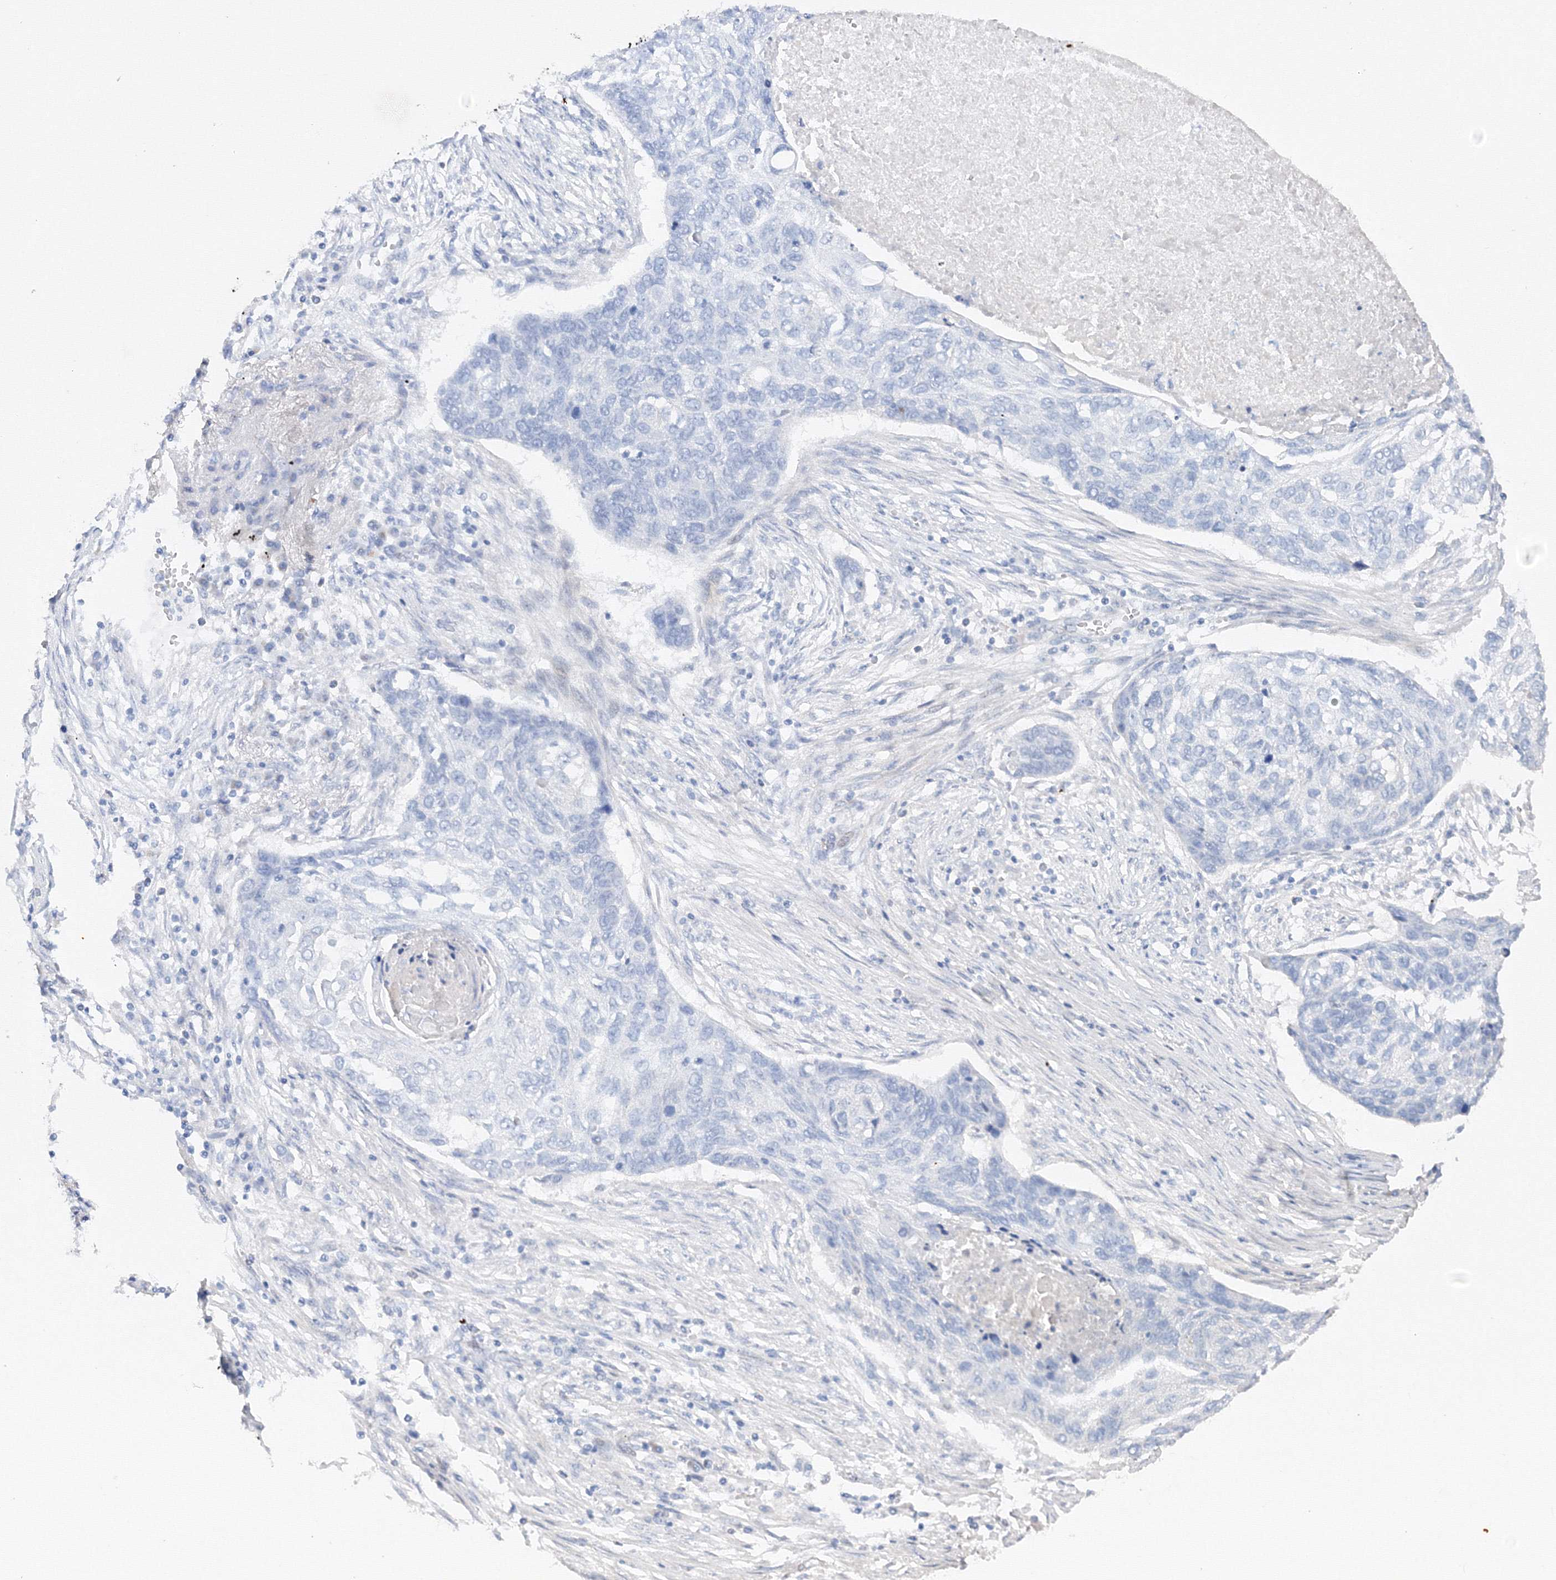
{"staining": {"intensity": "negative", "quantity": "none", "location": "none"}, "tissue": "lung cancer", "cell_type": "Tumor cells", "image_type": "cancer", "snomed": [{"axis": "morphology", "description": "Squamous cell carcinoma, NOS"}, {"axis": "topography", "description": "Lung"}], "caption": "An immunohistochemistry micrograph of lung cancer is shown. There is no staining in tumor cells of lung cancer. (DAB (3,3'-diaminobenzidine) immunohistochemistry visualized using brightfield microscopy, high magnification).", "gene": "TAMM41", "patient": {"sex": "female", "age": 63}}